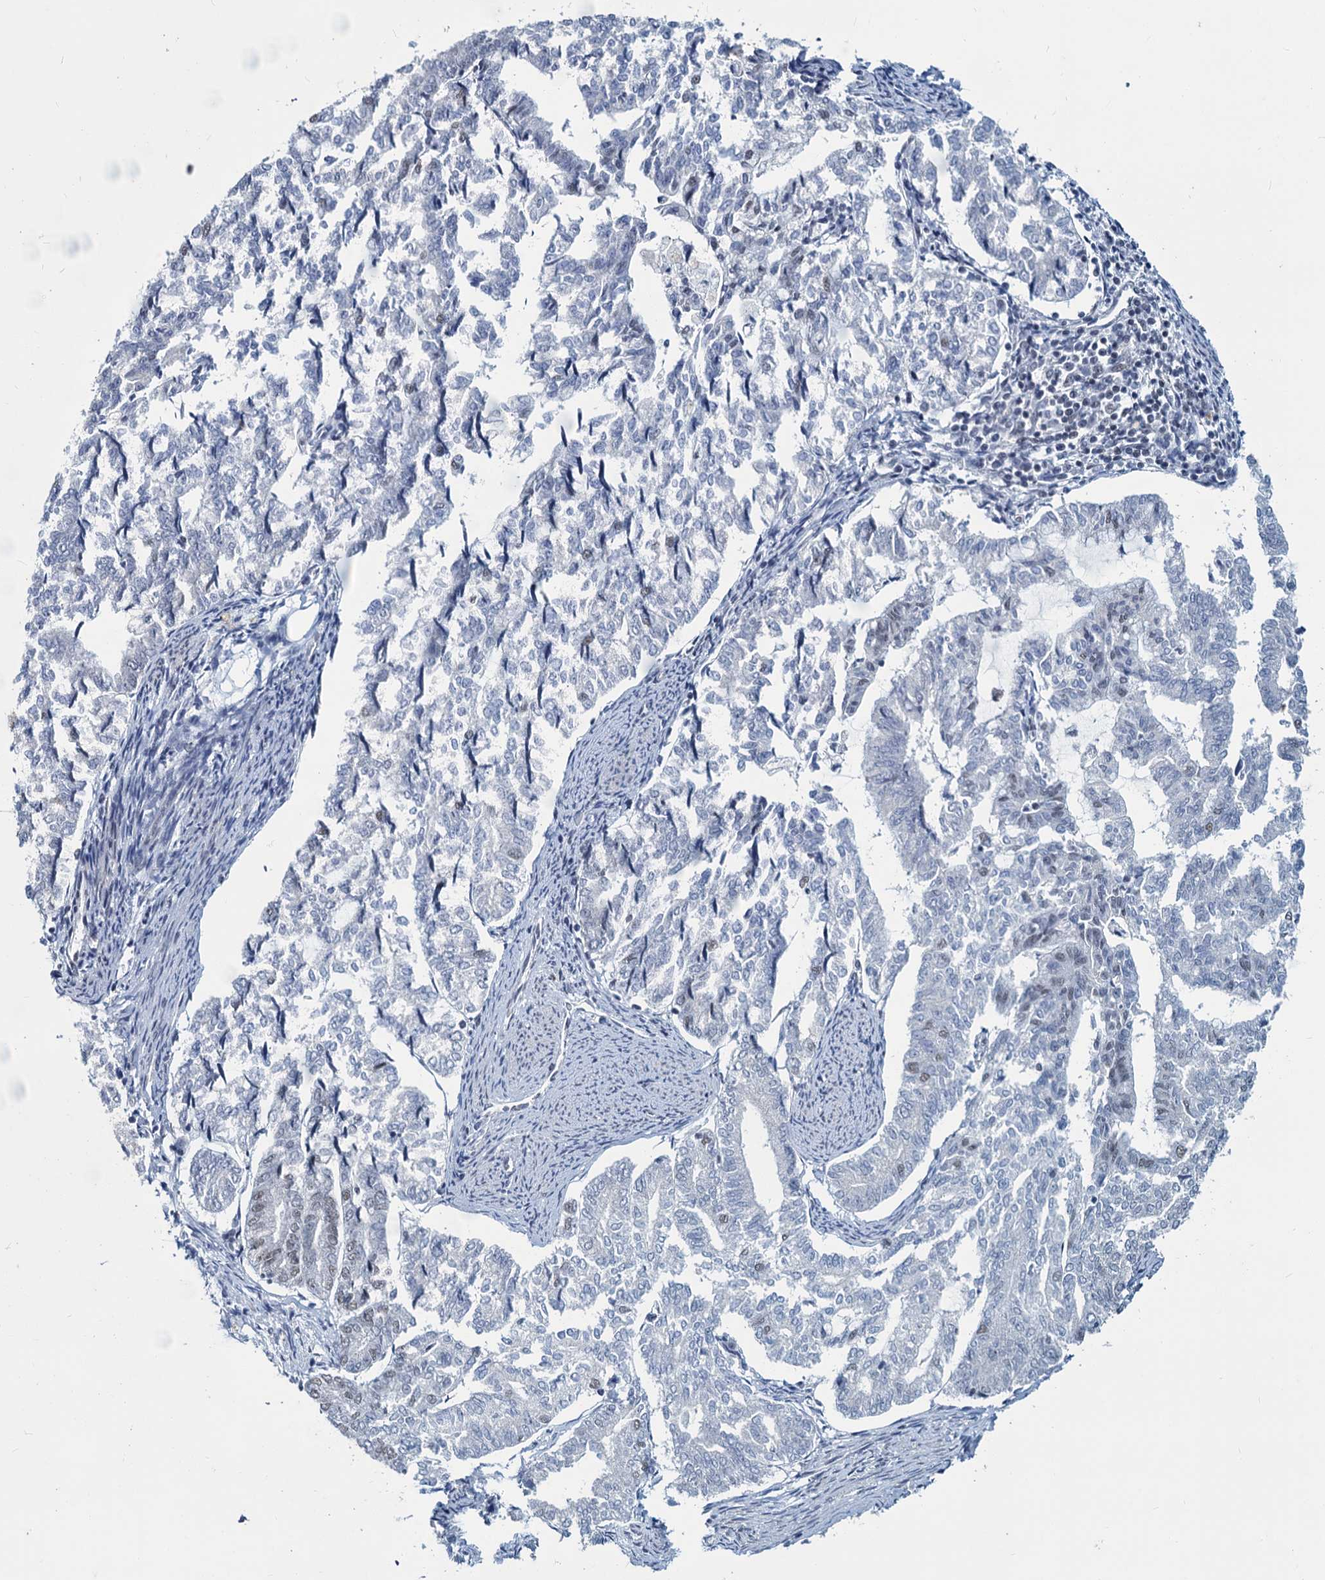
{"staining": {"intensity": "negative", "quantity": "none", "location": "none"}, "tissue": "endometrial cancer", "cell_type": "Tumor cells", "image_type": "cancer", "snomed": [{"axis": "morphology", "description": "Adenocarcinoma, NOS"}, {"axis": "topography", "description": "Endometrium"}], "caption": "IHC of endometrial adenocarcinoma displays no positivity in tumor cells.", "gene": "METTL14", "patient": {"sex": "female", "age": 79}}